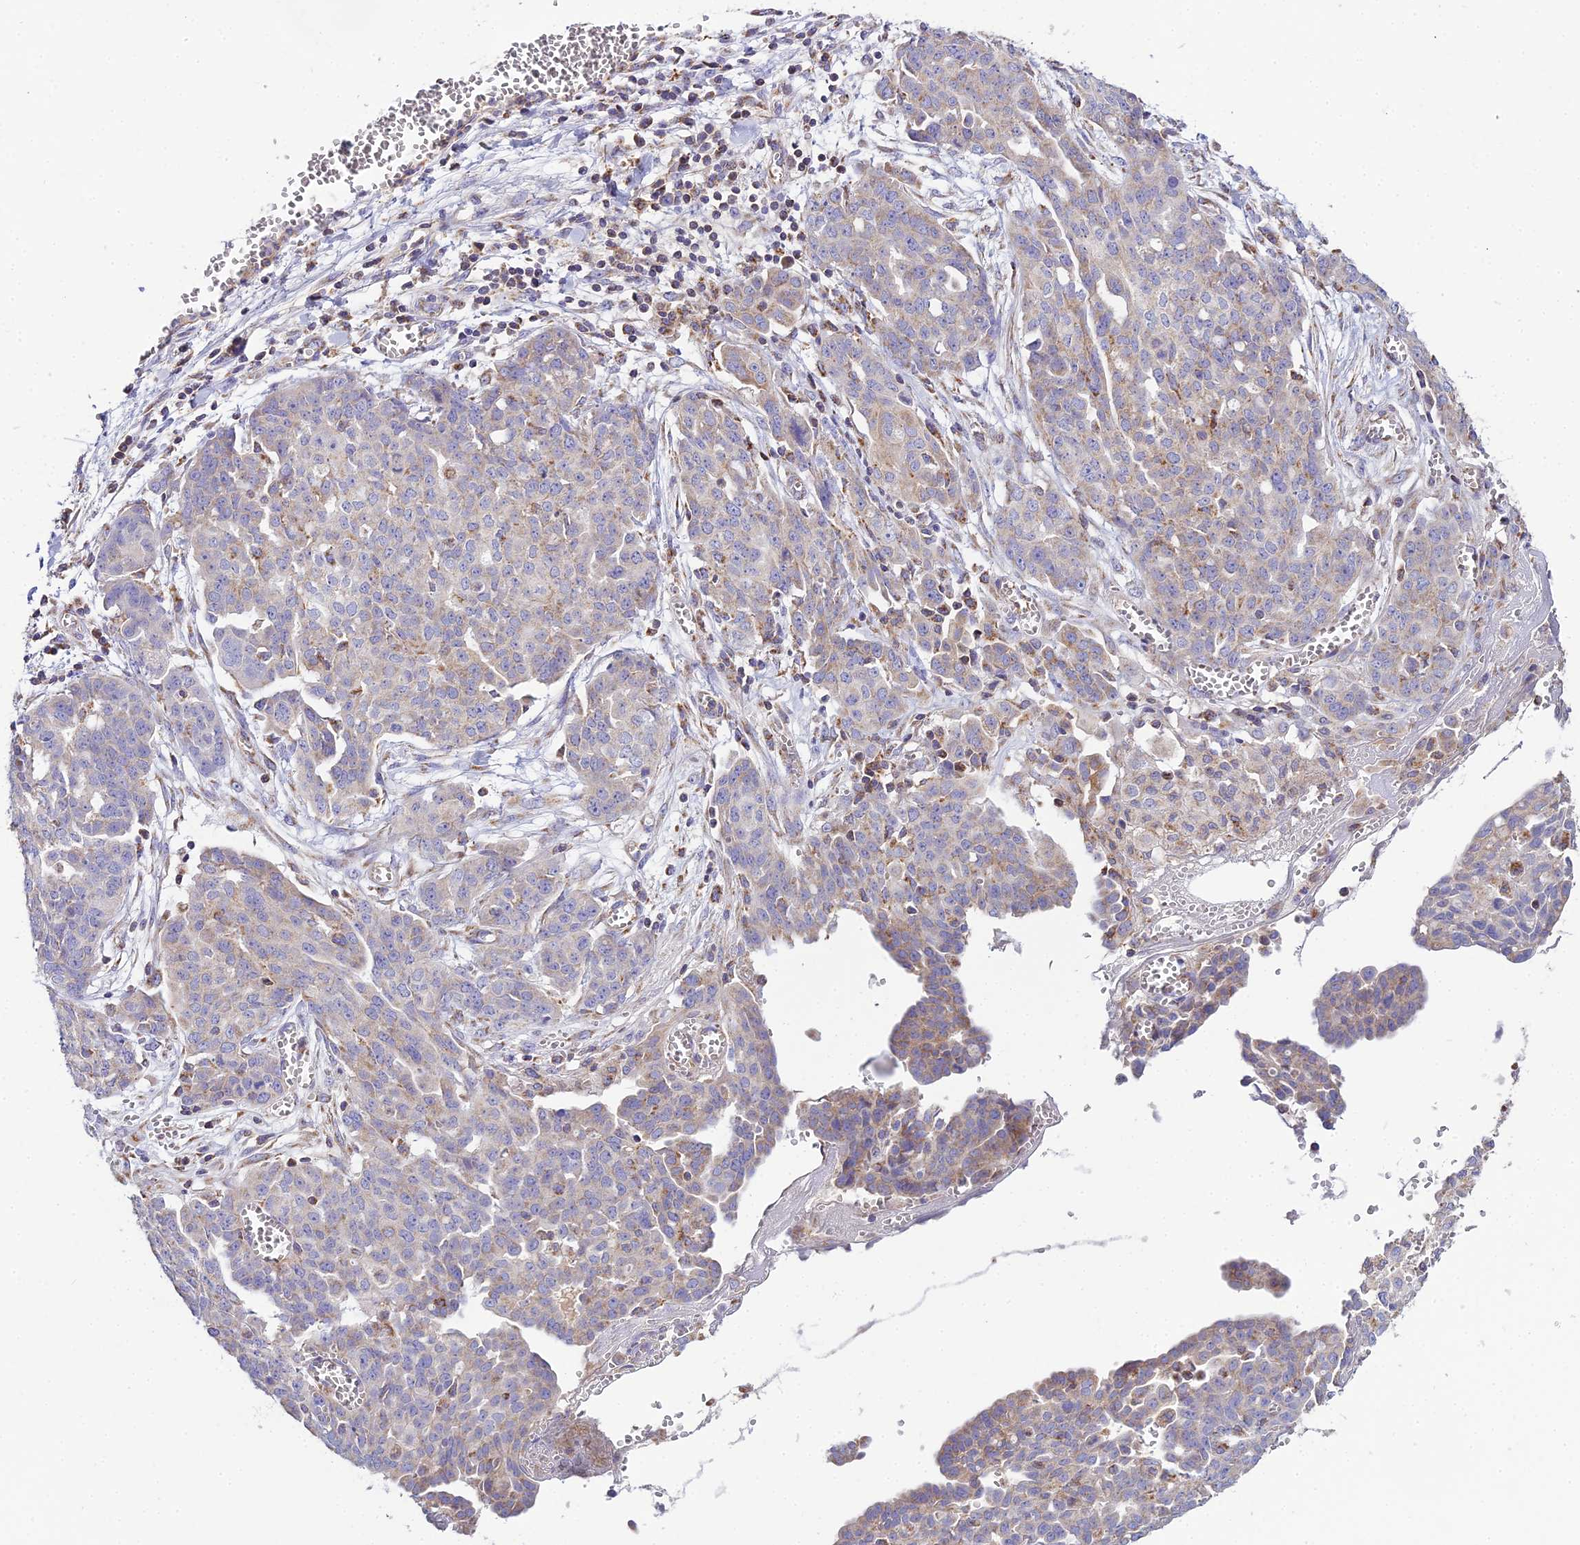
{"staining": {"intensity": "weak", "quantity": "<25%", "location": "cytoplasmic/membranous"}, "tissue": "ovarian cancer", "cell_type": "Tumor cells", "image_type": "cancer", "snomed": [{"axis": "morphology", "description": "Cystadenocarcinoma, serous, NOS"}, {"axis": "topography", "description": "Soft tissue"}, {"axis": "topography", "description": "Ovary"}], "caption": "Immunohistochemical staining of human ovarian cancer demonstrates no significant positivity in tumor cells.", "gene": "NIPSNAP3A", "patient": {"sex": "female", "age": 57}}